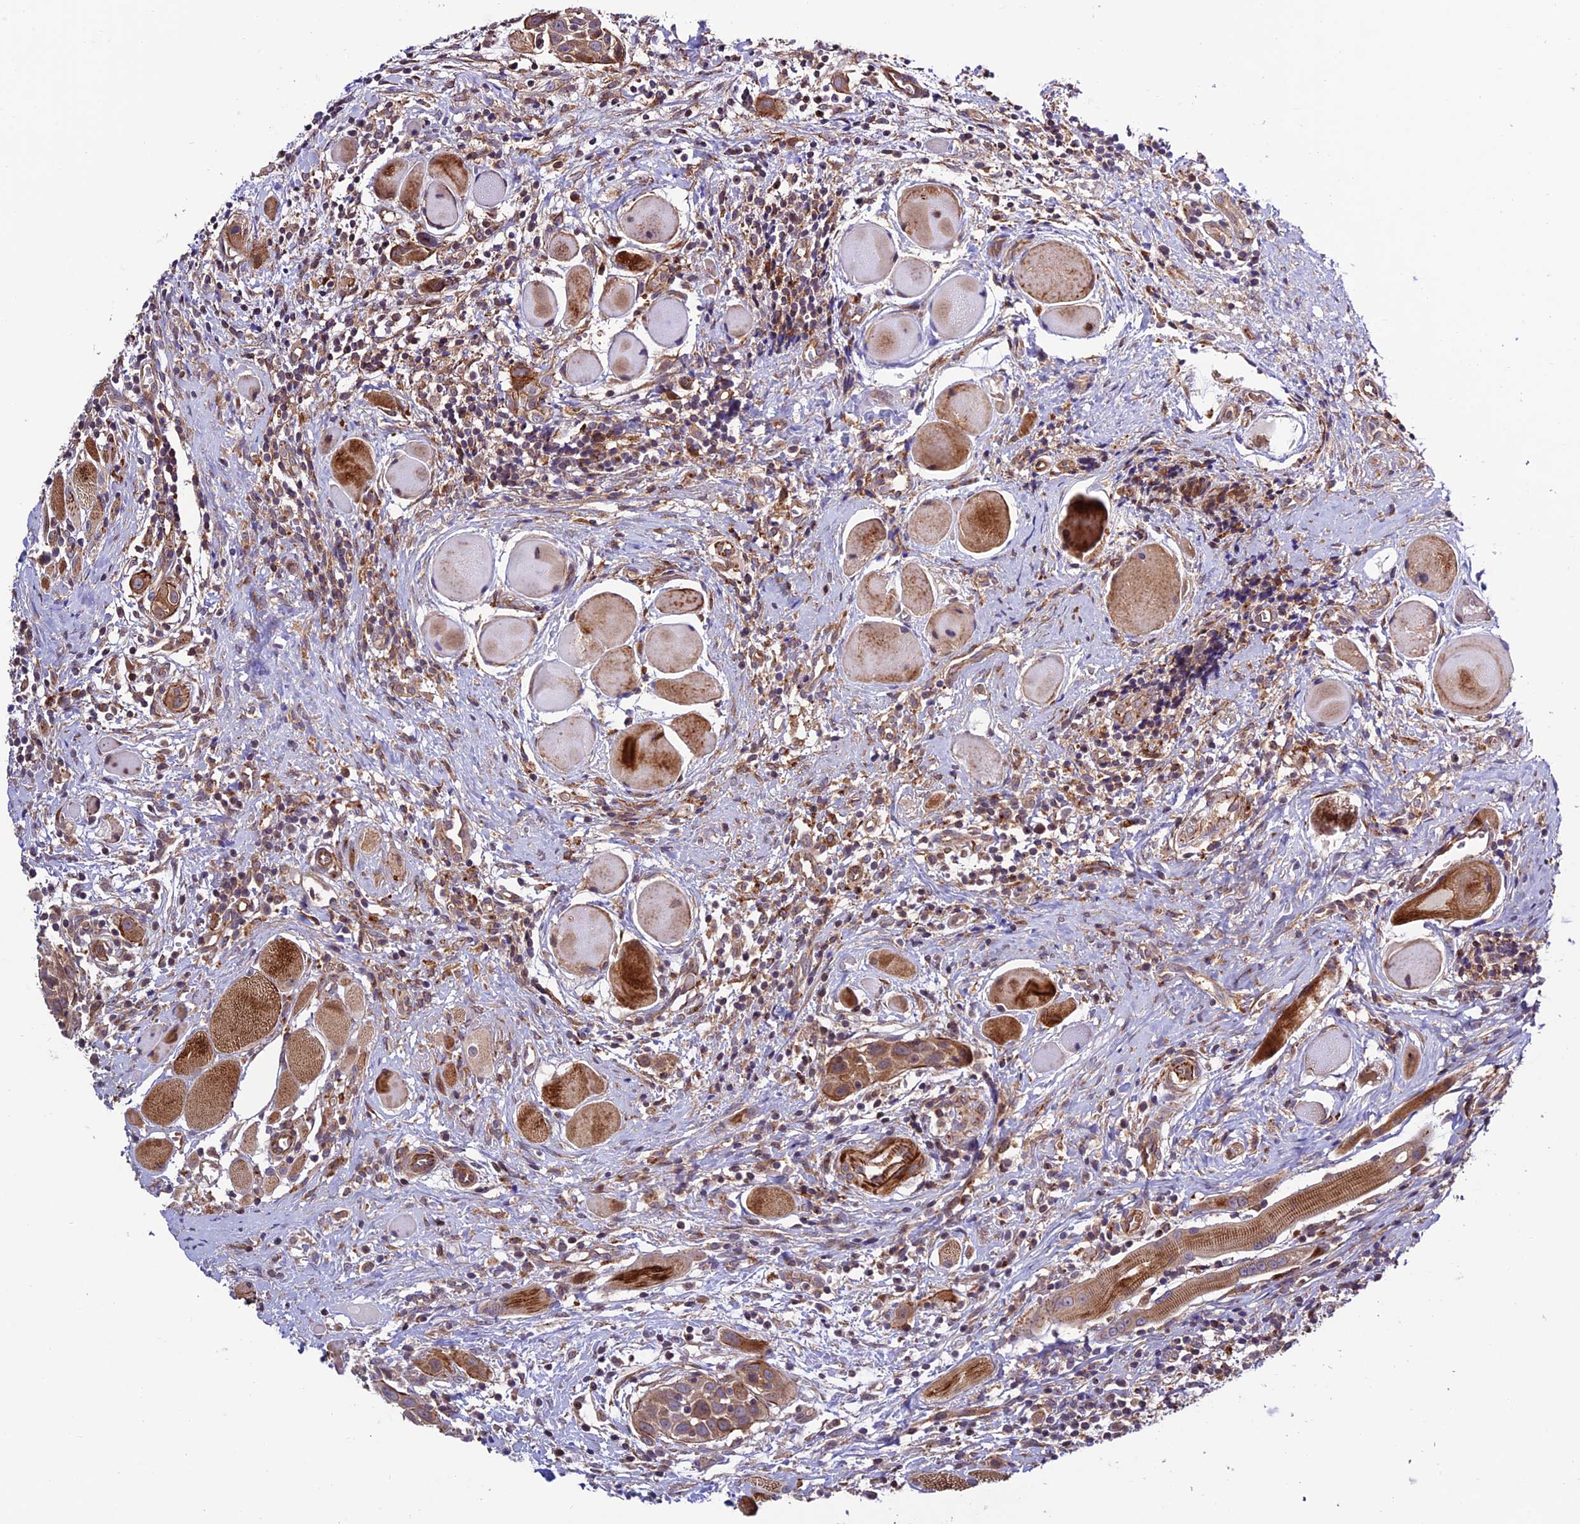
{"staining": {"intensity": "moderate", "quantity": ">75%", "location": "cytoplasmic/membranous"}, "tissue": "head and neck cancer", "cell_type": "Tumor cells", "image_type": "cancer", "snomed": [{"axis": "morphology", "description": "Squamous cell carcinoma, NOS"}, {"axis": "topography", "description": "Oral tissue"}, {"axis": "topography", "description": "Head-Neck"}], "caption": "Protein expression analysis of head and neck cancer (squamous cell carcinoma) displays moderate cytoplasmic/membranous staining in approximately >75% of tumor cells. The staining was performed using DAB (3,3'-diaminobenzidine), with brown indicating positive protein expression. Nuclei are stained blue with hematoxylin.", "gene": "TNIP3", "patient": {"sex": "female", "age": 50}}